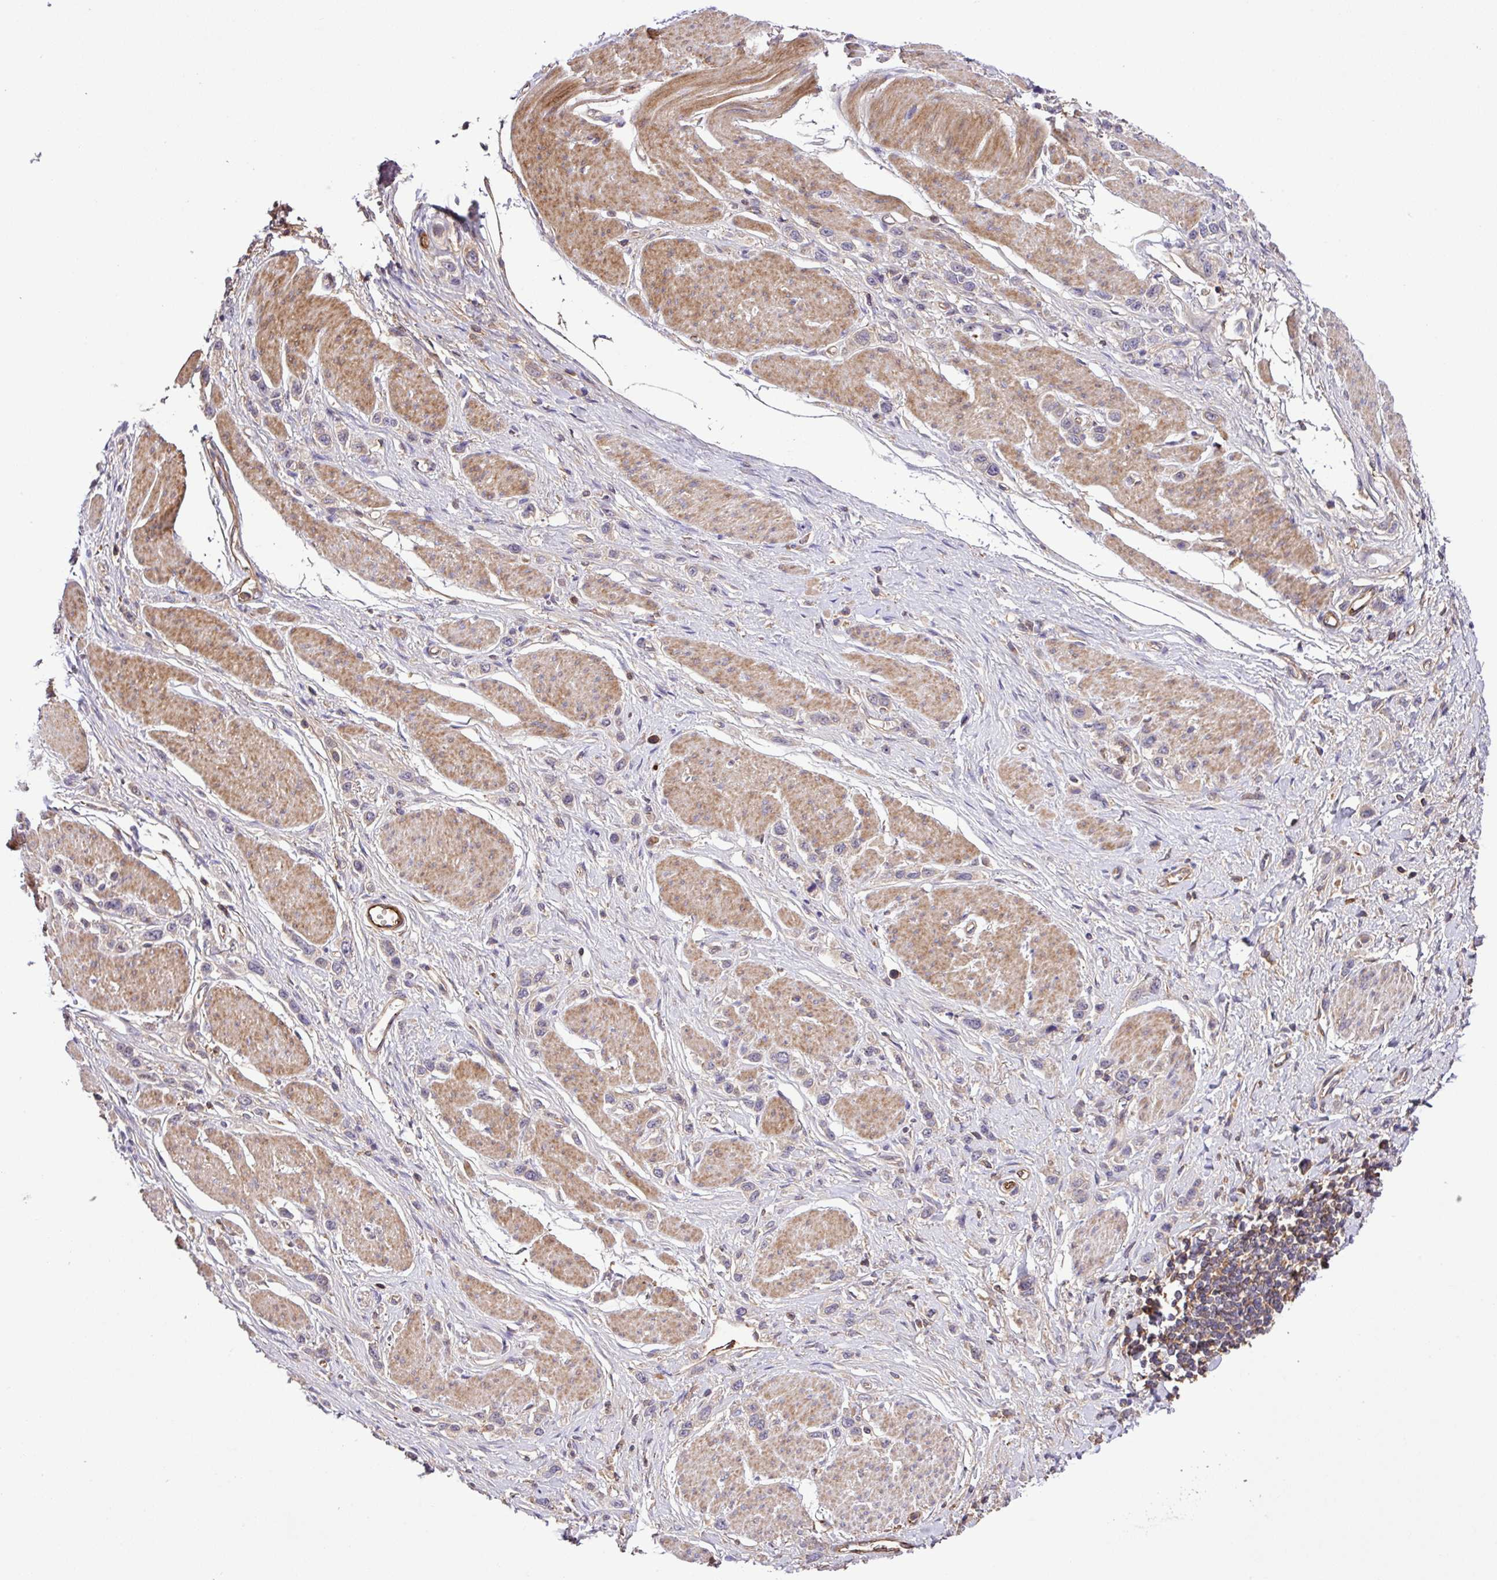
{"staining": {"intensity": "negative", "quantity": "none", "location": "none"}, "tissue": "stomach cancer", "cell_type": "Tumor cells", "image_type": "cancer", "snomed": [{"axis": "morphology", "description": "Adenocarcinoma, NOS"}, {"axis": "topography", "description": "Stomach"}], "caption": "Adenocarcinoma (stomach) was stained to show a protein in brown. There is no significant expression in tumor cells.", "gene": "ZNF266", "patient": {"sex": "female", "age": 65}}